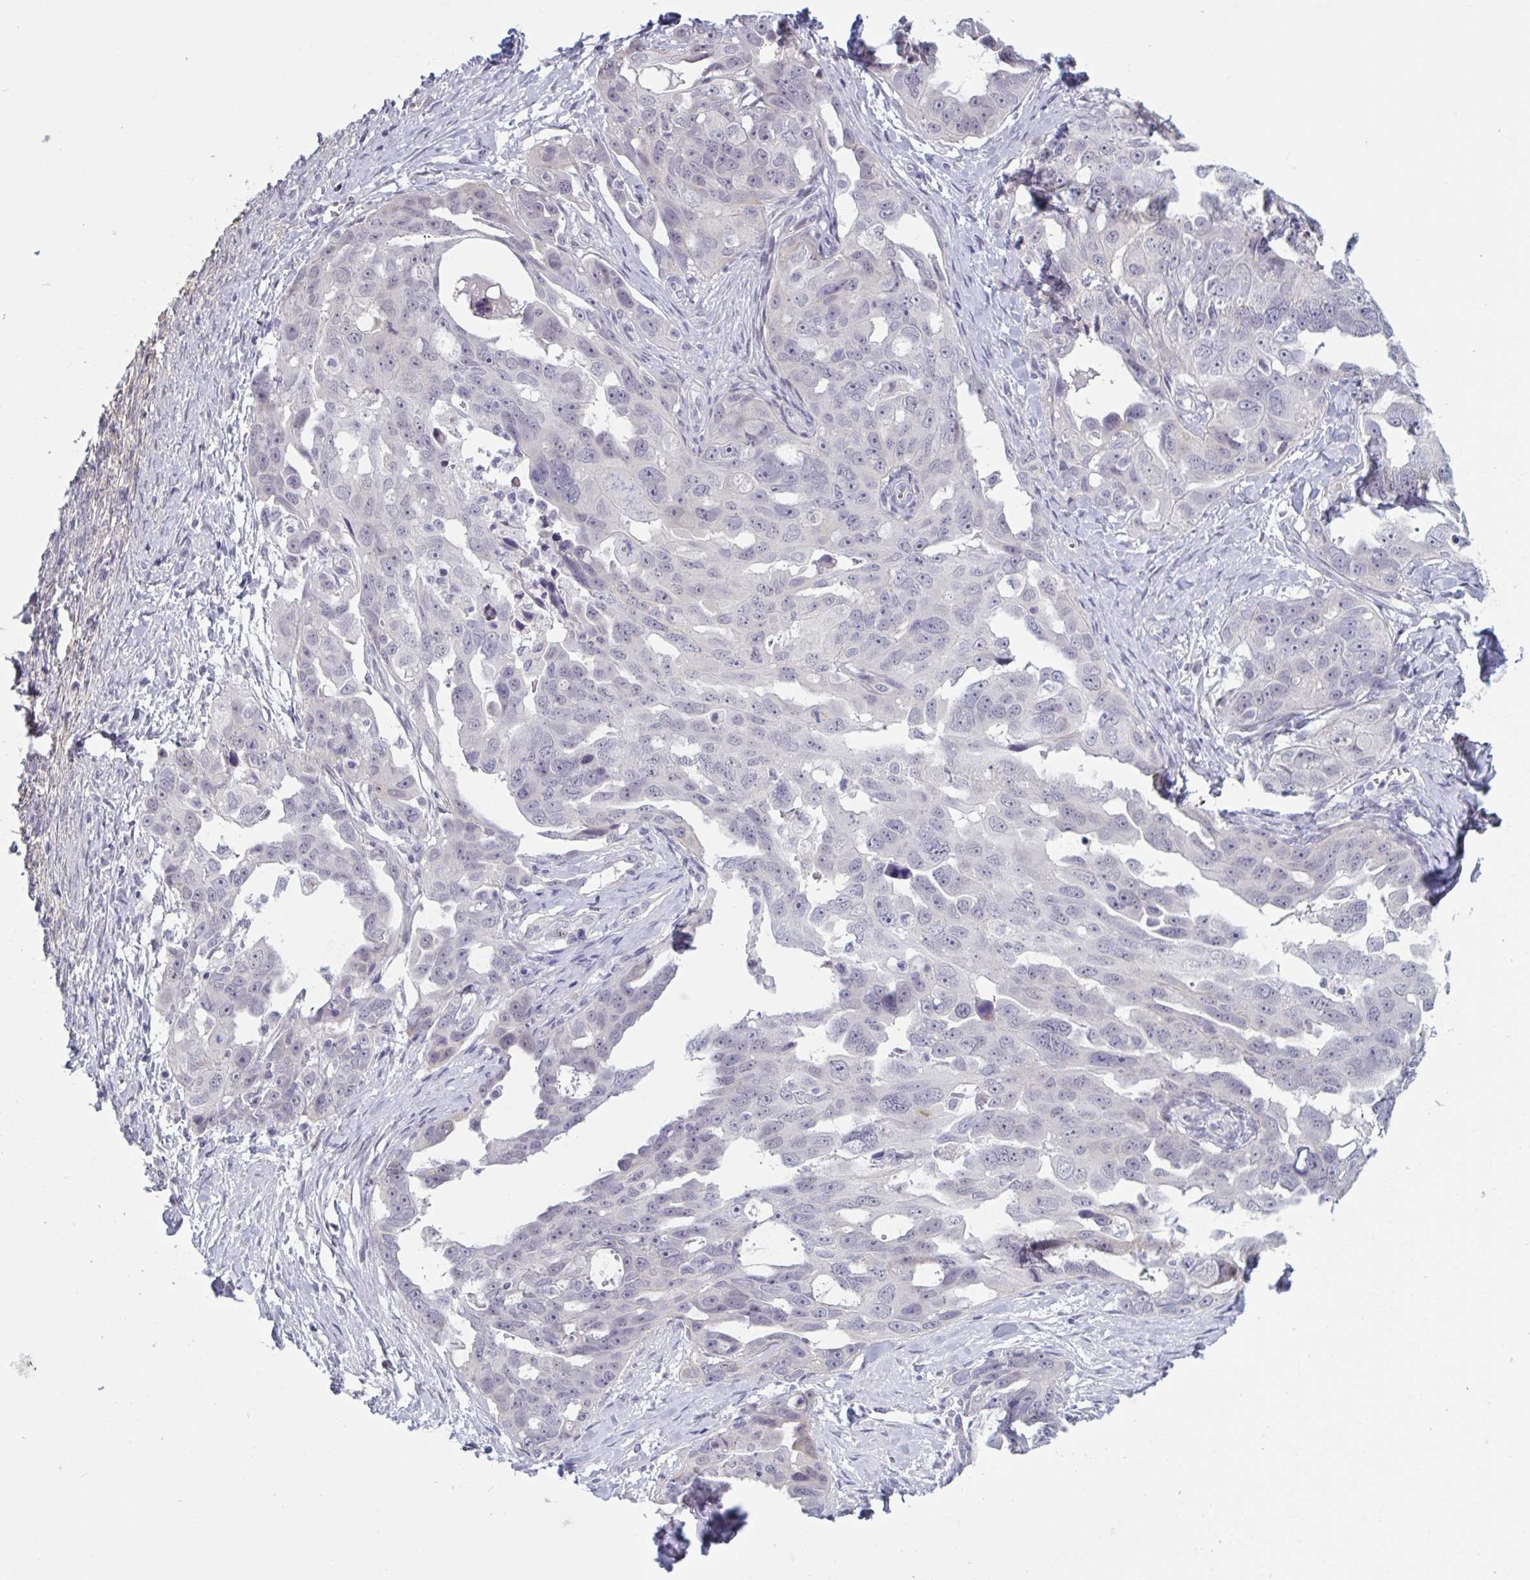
{"staining": {"intensity": "negative", "quantity": "none", "location": "none"}, "tissue": "ovarian cancer", "cell_type": "Tumor cells", "image_type": "cancer", "snomed": [{"axis": "morphology", "description": "Carcinoma, endometroid"}, {"axis": "topography", "description": "Ovary"}], "caption": "Micrograph shows no significant protein positivity in tumor cells of endometroid carcinoma (ovarian).", "gene": "TCEAL8", "patient": {"sex": "female", "age": 70}}